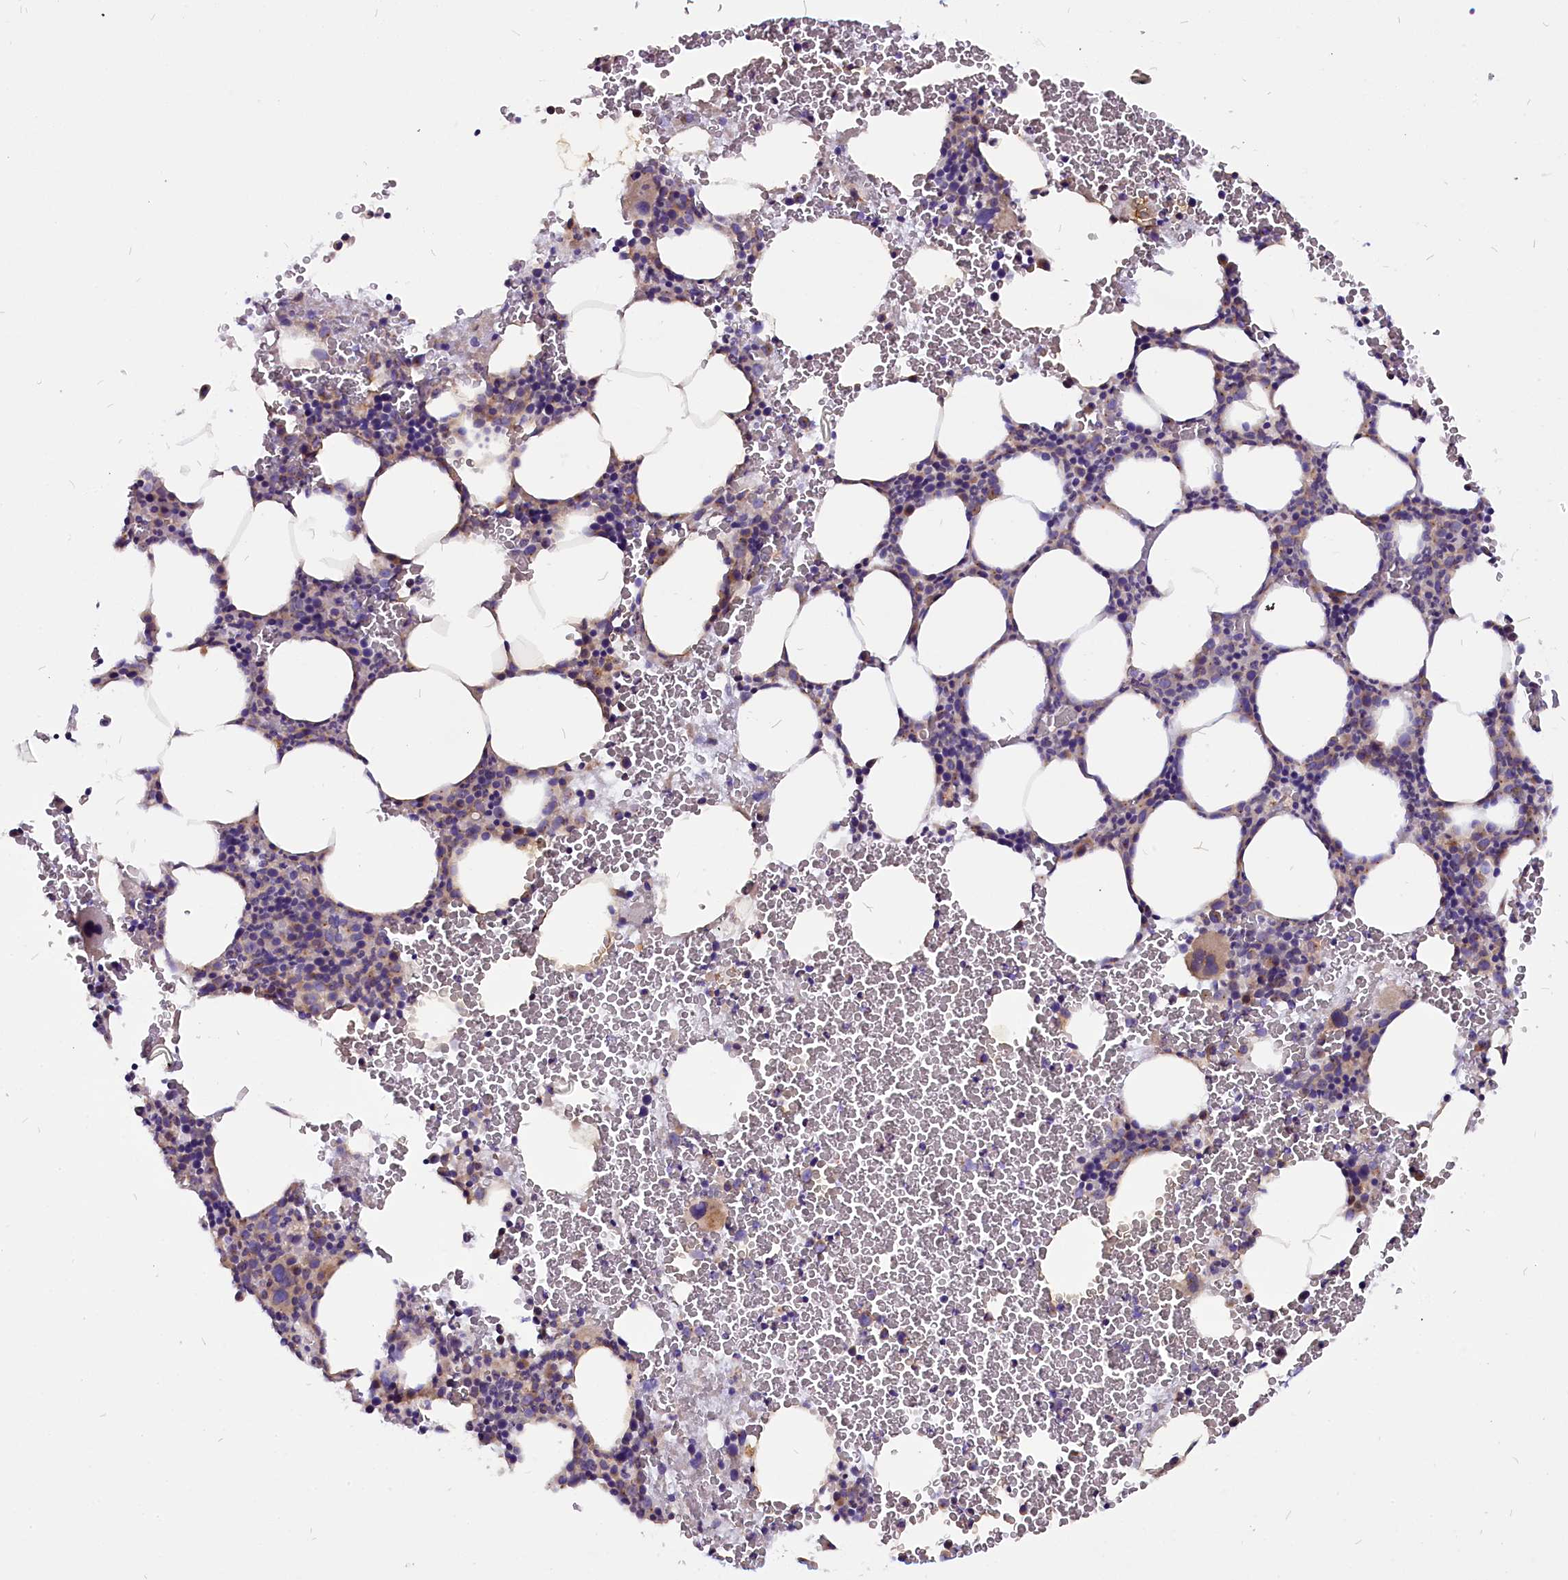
{"staining": {"intensity": "weak", "quantity": "<25%", "location": "cytoplasmic/membranous"}, "tissue": "bone marrow", "cell_type": "Hematopoietic cells", "image_type": "normal", "snomed": [{"axis": "morphology", "description": "Normal tissue, NOS"}, {"axis": "morphology", "description": "Inflammation, NOS"}, {"axis": "topography", "description": "Bone marrow"}], "caption": "Normal bone marrow was stained to show a protein in brown. There is no significant staining in hematopoietic cells. (DAB (3,3'-diaminobenzidine) IHC, high magnification).", "gene": "CEP170", "patient": {"sex": "female", "age": 78}}